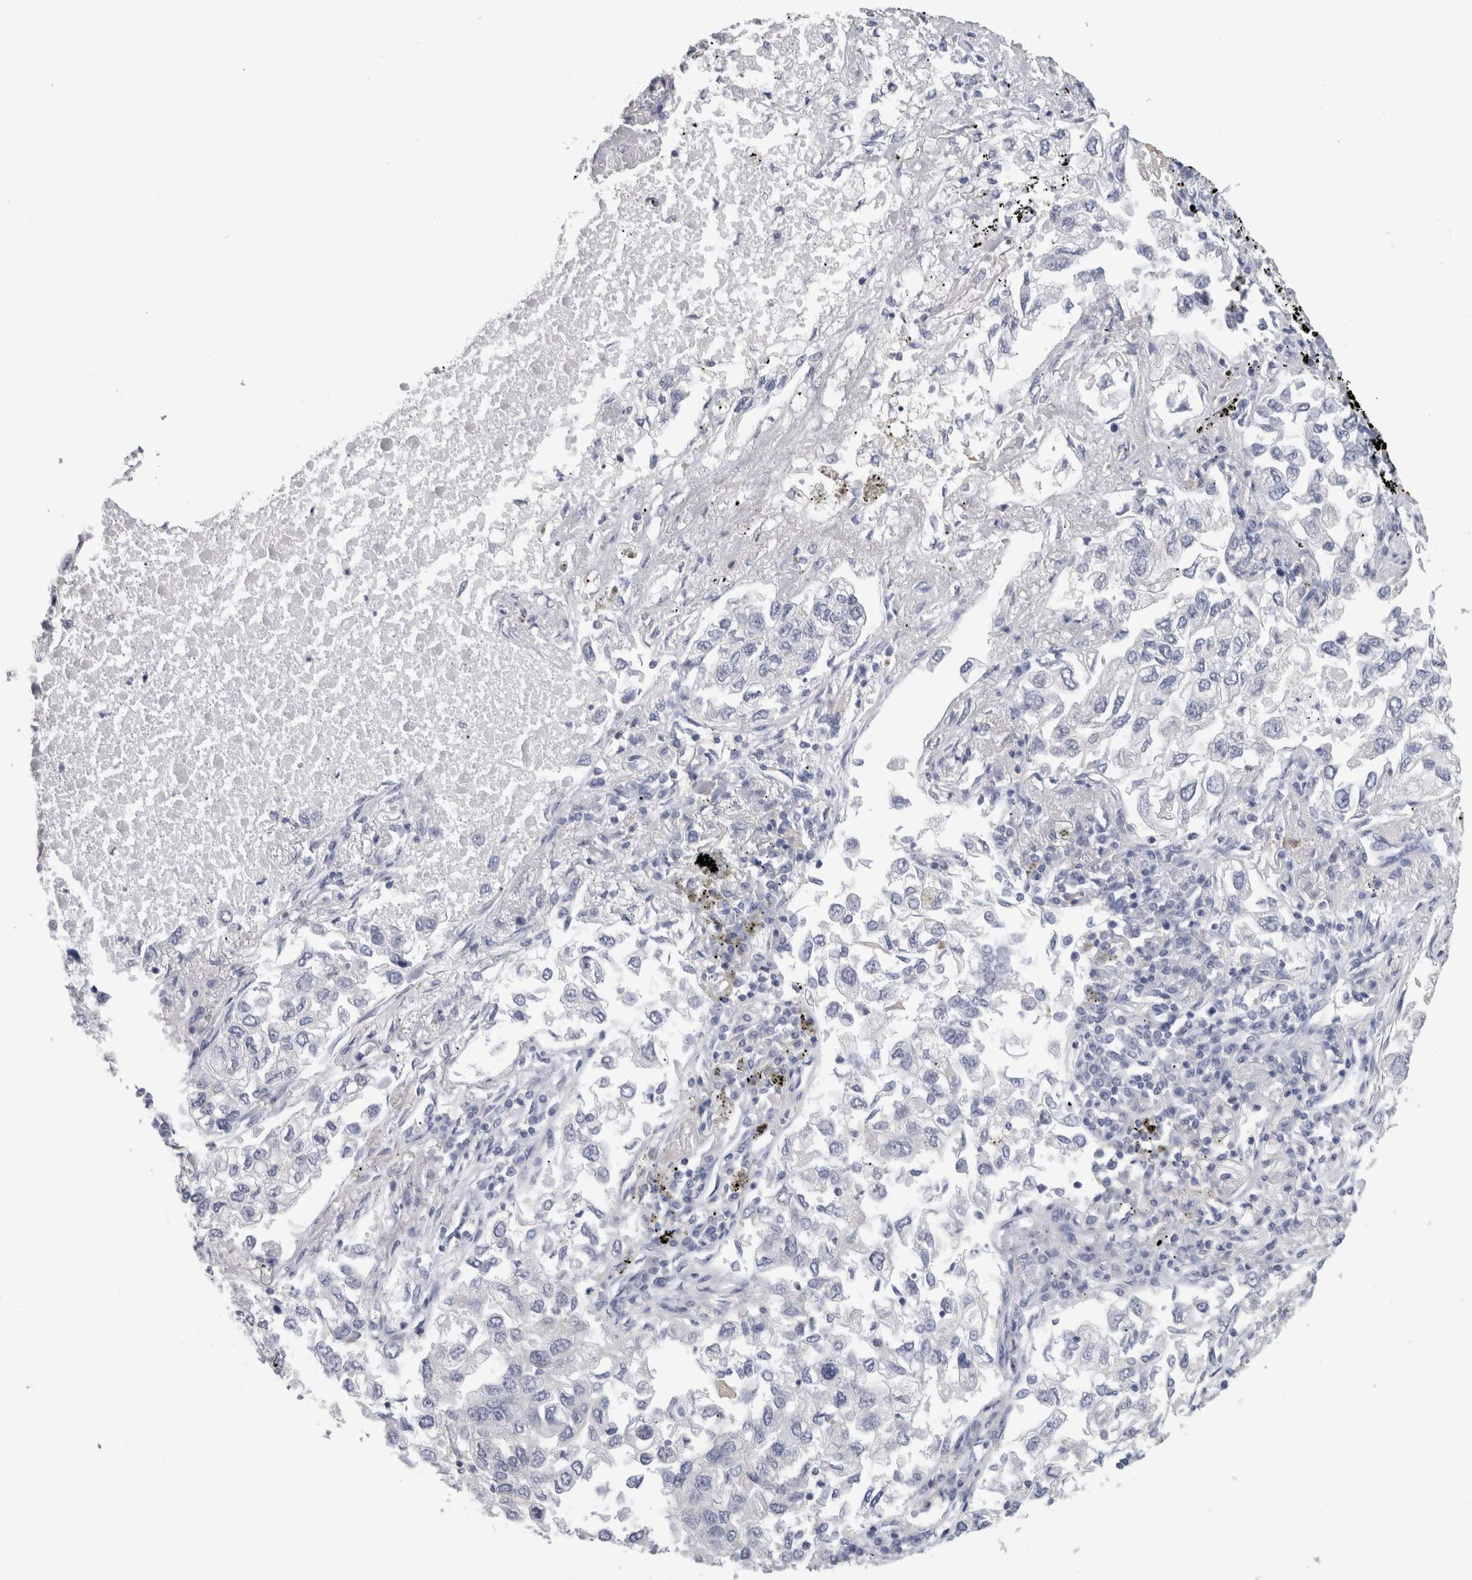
{"staining": {"intensity": "negative", "quantity": "none", "location": "none"}, "tissue": "lung cancer", "cell_type": "Tumor cells", "image_type": "cancer", "snomed": [{"axis": "morphology", "description": "Inflammation, NOS"}, {"axis": "morphology", "description": "Adenocarcinoma, NOS"}, {"axis": "topography", "description": "Lung"}], "caption": "Photomicrograph shows no significant protein positivity in tumor cells of adenocarcinoma (lung). Nuclei are stained in blue.", "gene": "SCRN1", "patient": {"sex": "male", "age": 63}}